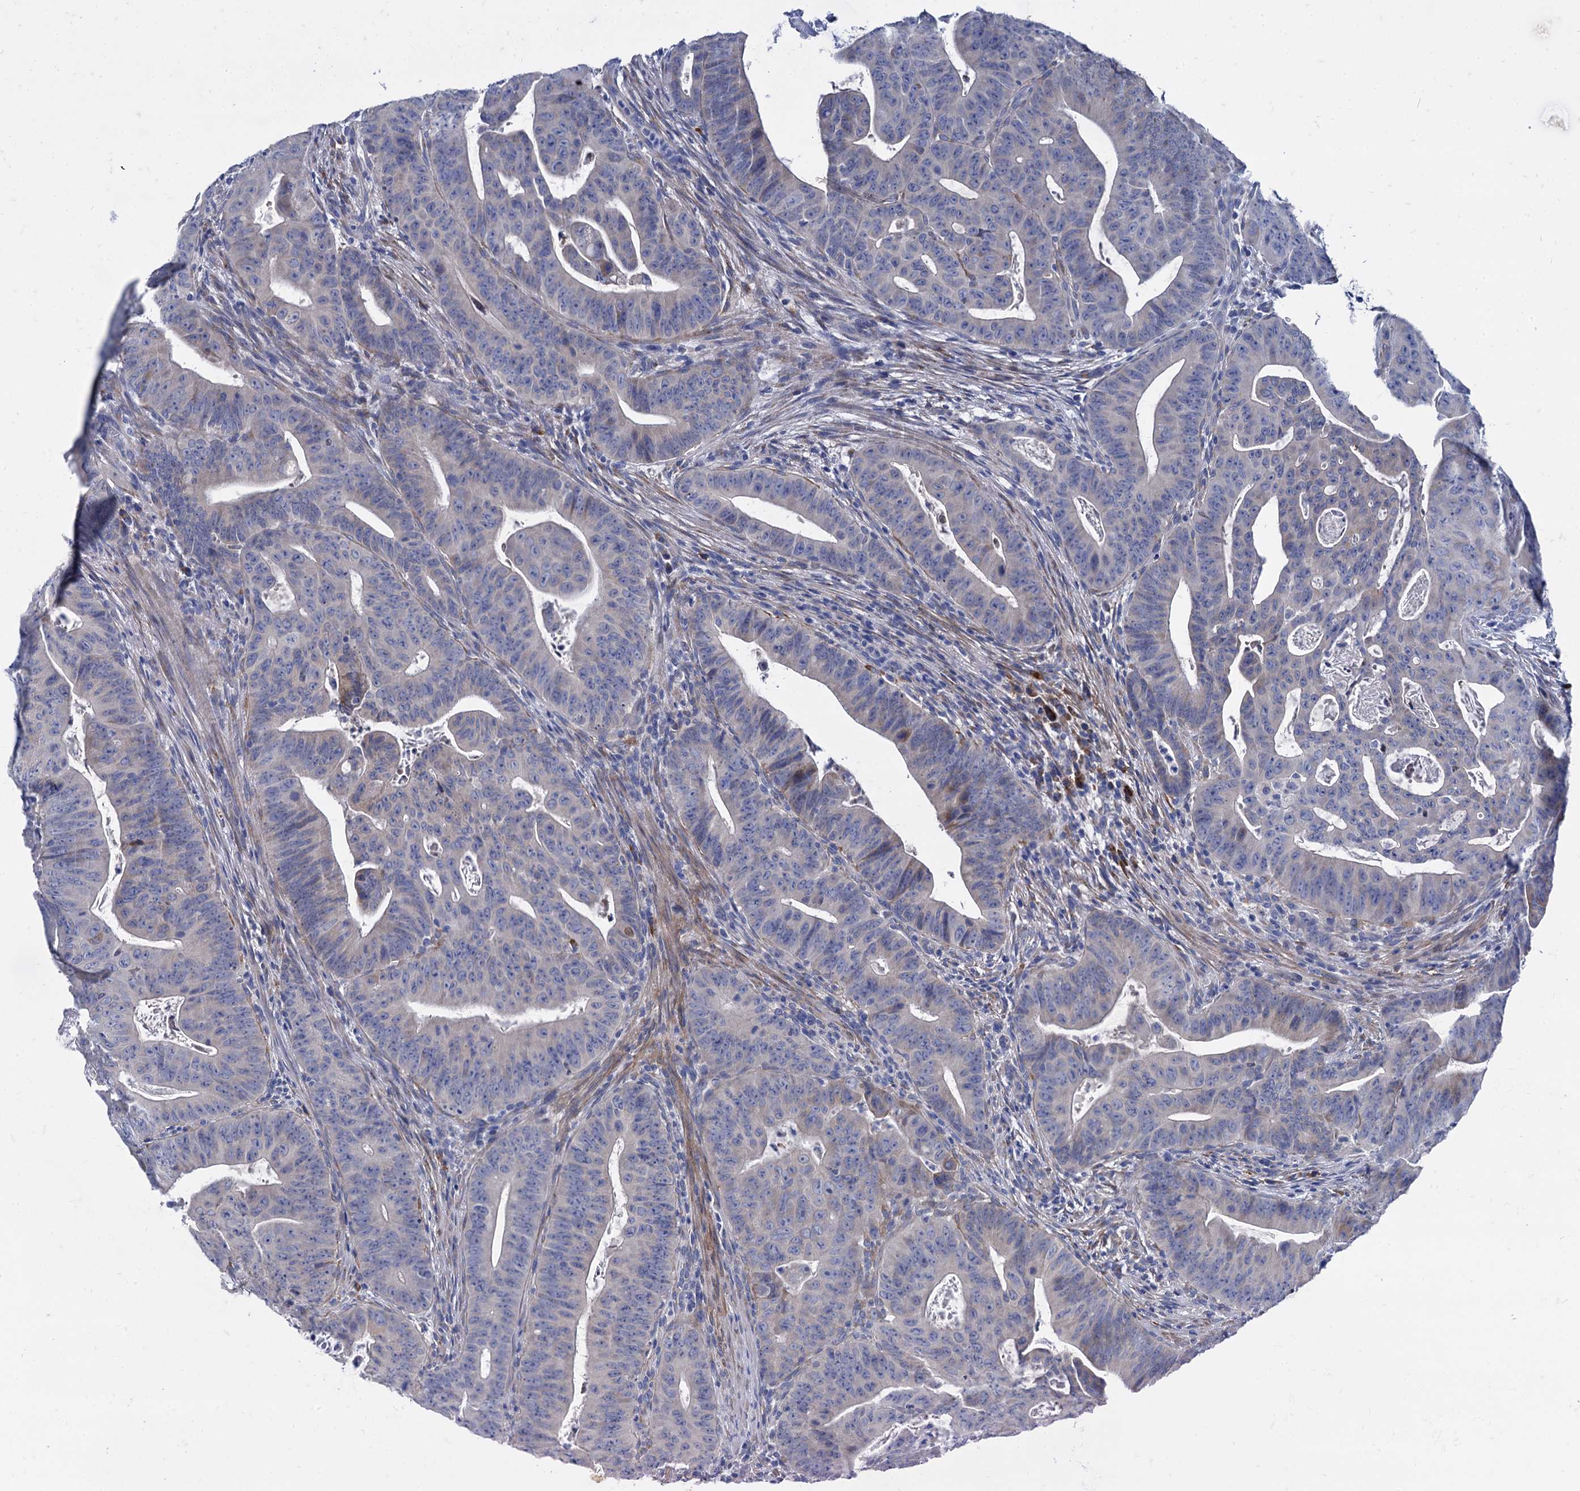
{"staining": {"intensity": "negative", "quantity": "none", "location": "none"}, "tissue": "colorectal cancer", "cell_type": "Tumor cells", "image_type": "cancer", "snomed": [{"axis": "morphology", "description": "Adenocarcinoma, NOS"}, {"axis": "topography", "description": "Colon"}], "caption": "Immunohistochemistry image of neoplastic tissue: human adenocarcinoma (colorectal) stained with DAB (3,3'-diaminobenzidine) displays no significant protein expression in tumor cells.", "gene": "FOXR2", "patient": {"sex": "female", "age": 75}}